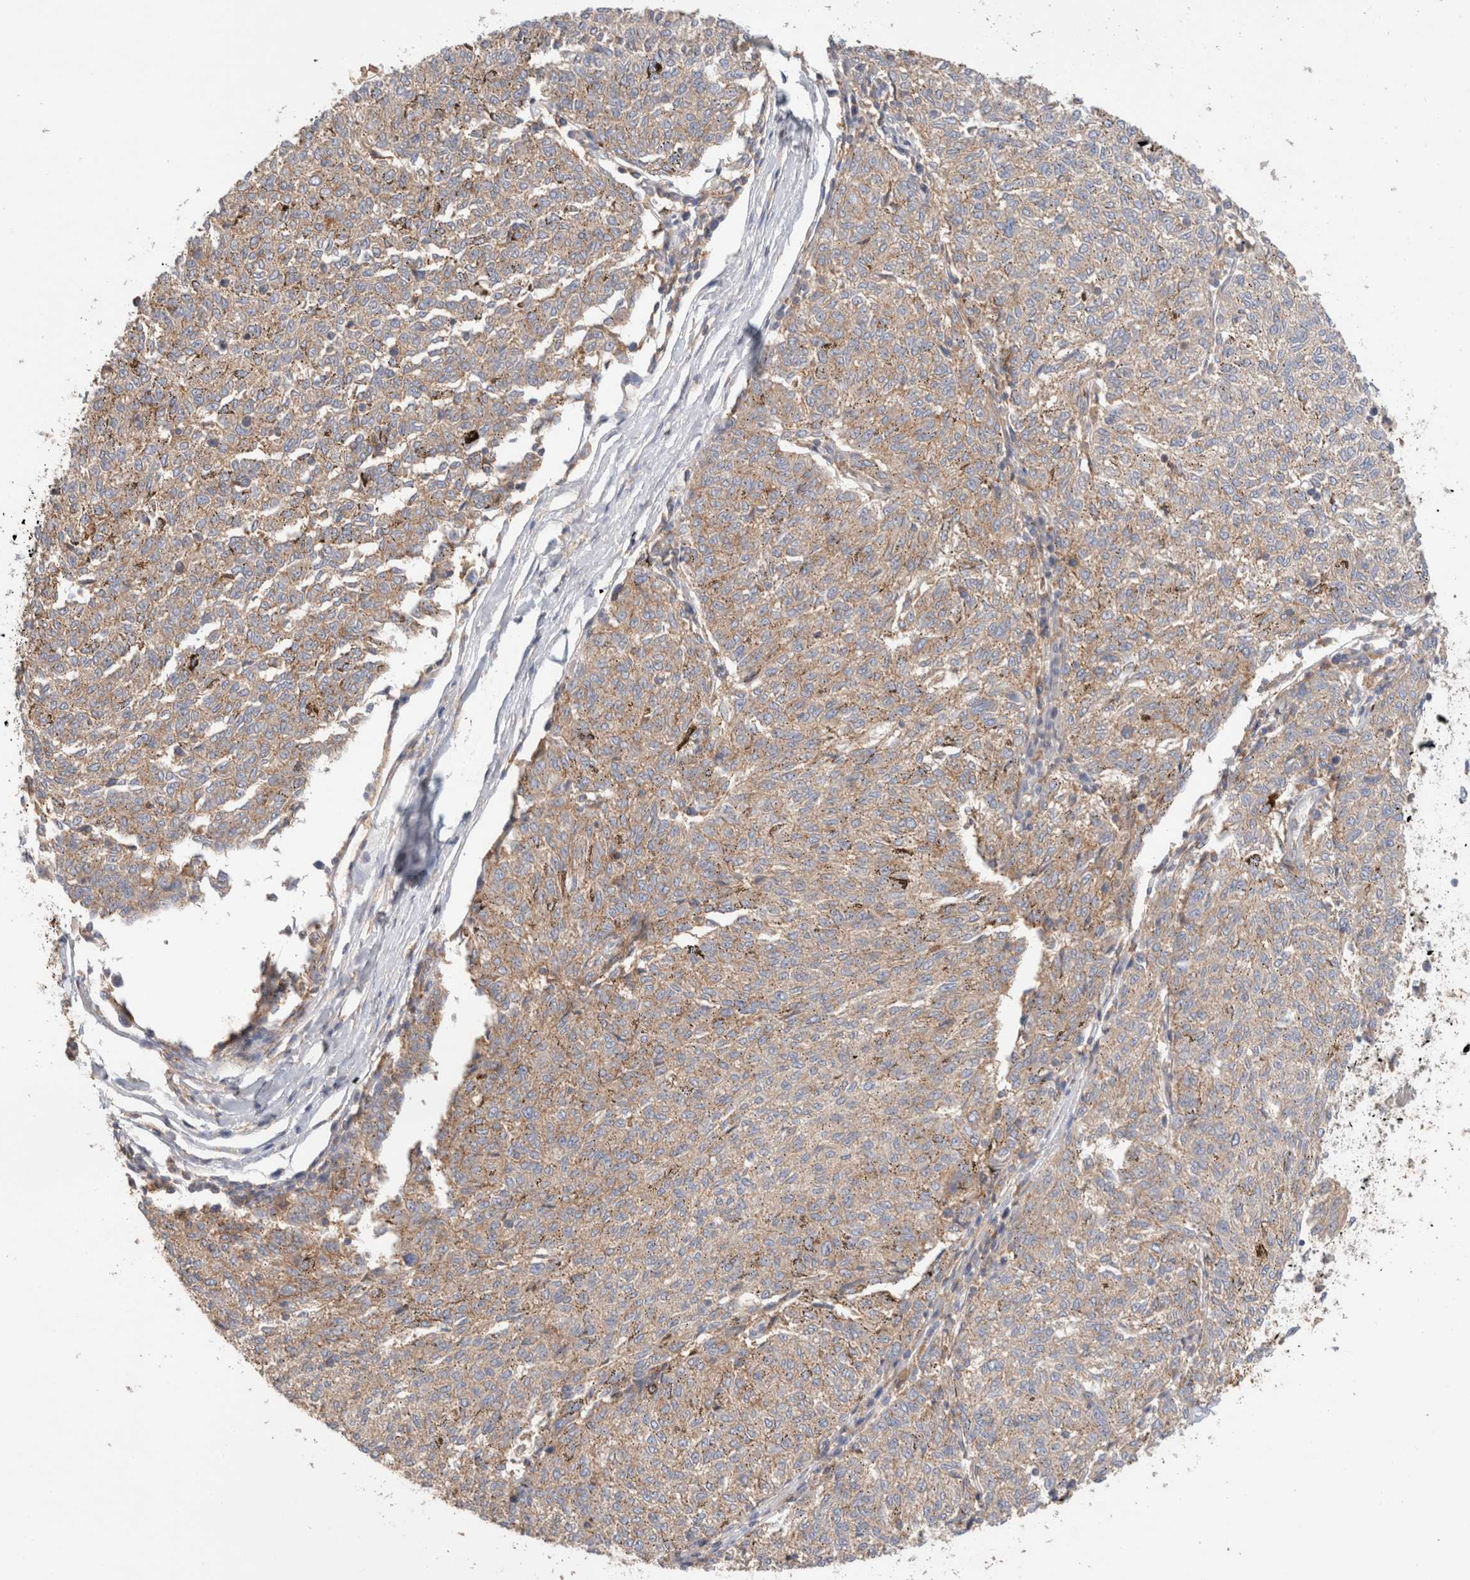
{"staining": {"intensity": "weak", "quantity": ">75%", "location": "cytoplasmic/membranous"}, "tissue": "melanoma", "cell_type": "Tumor cells", "image_type": "cancer", "snomed": [{"axis": "morphology", "description": "Malignant melanoma, NOS"}, {"axis": "topography", "description": "Skin"}], "caption": "Immunohistochemical staining of melanoma displays low levels of weak cytoplasmic/membranous protein positivity in about >75% of tumor cells. The staining was performed using DAB, with brown indicating positive protein expression. Nuclei are stained blue with hematoxylin.", "gene": "CFAP418", "patient": {"sex": "female", "age": 72}}